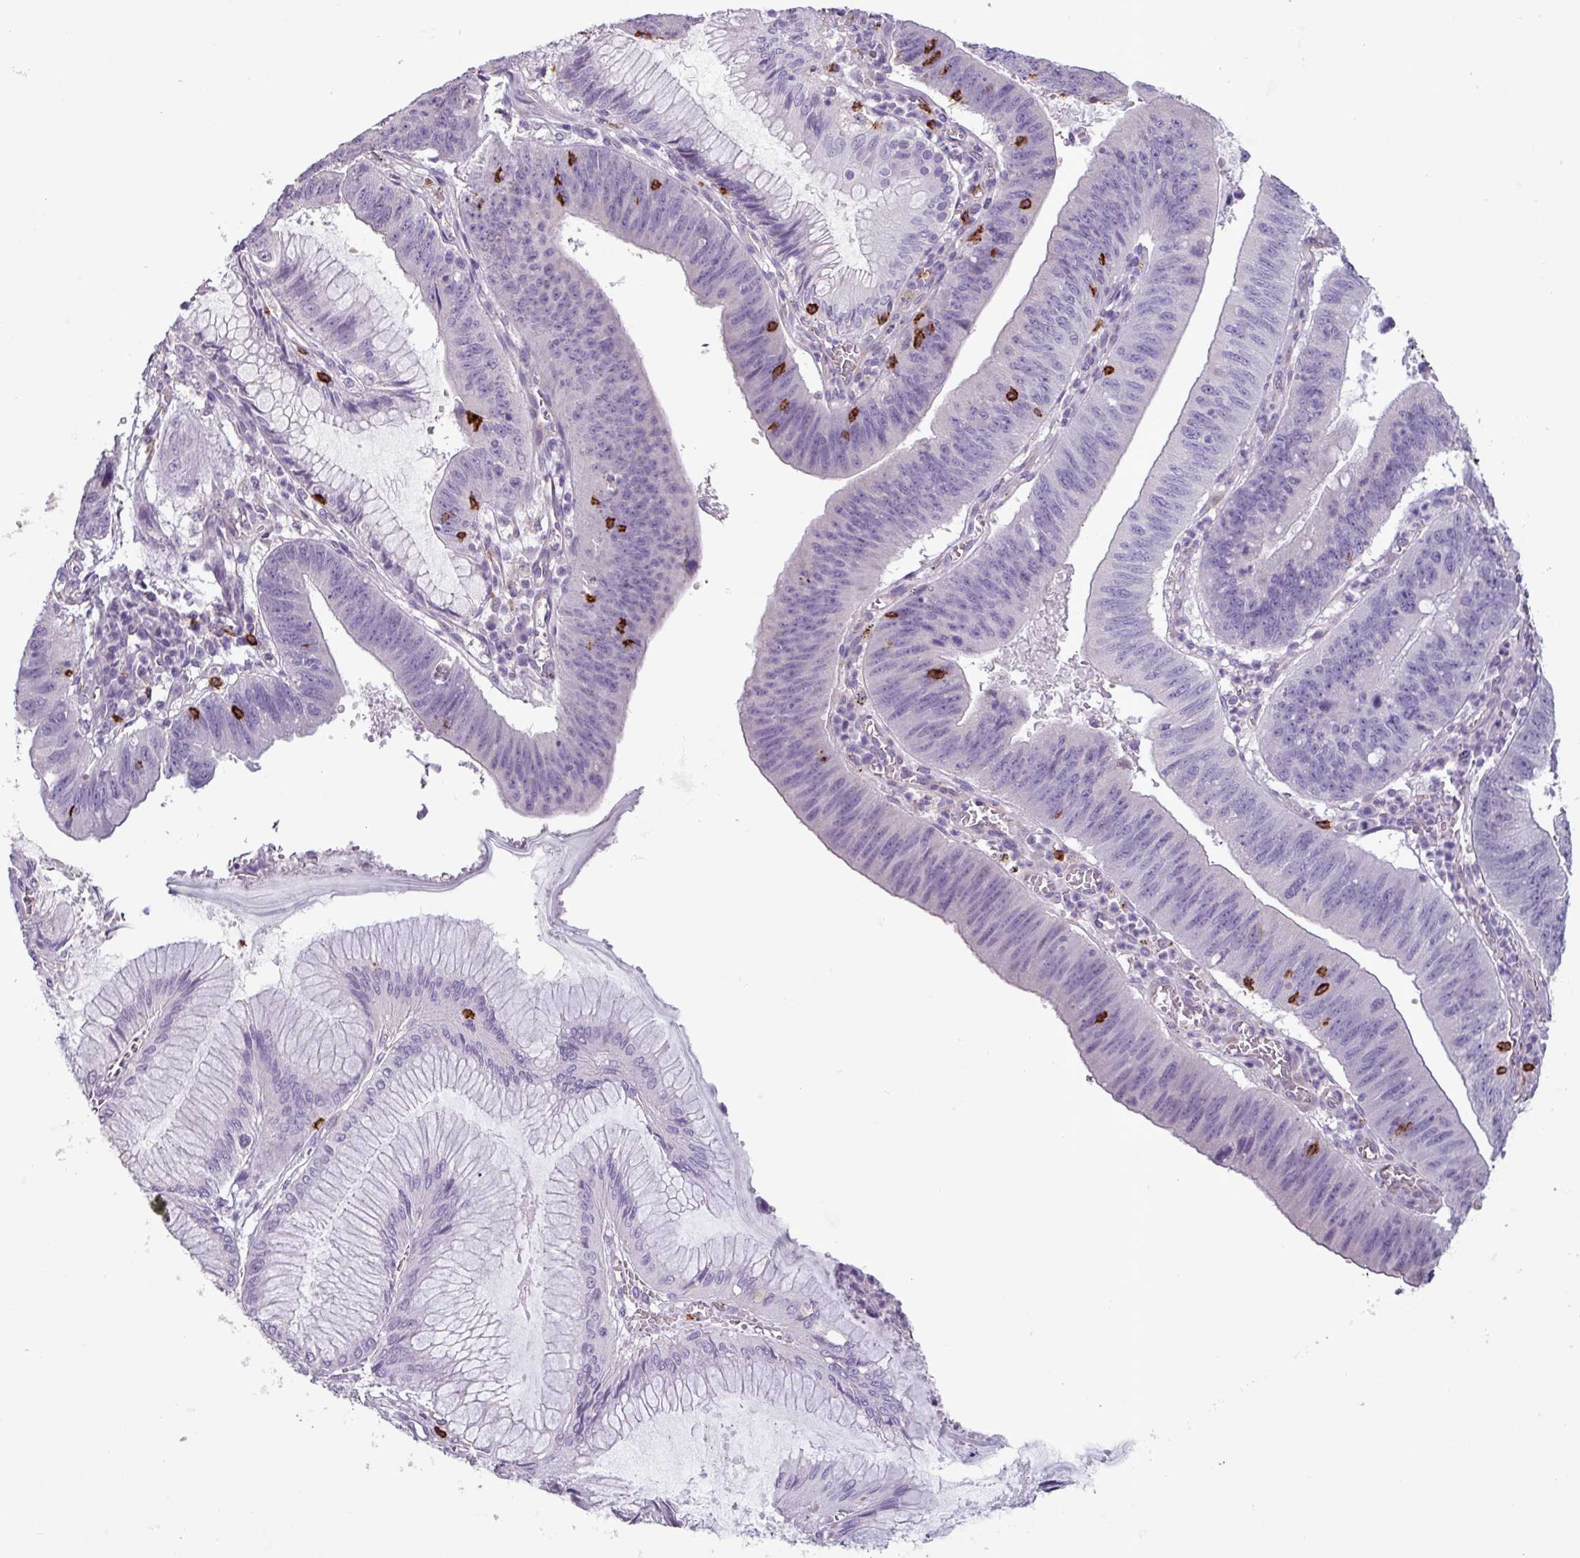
{"staining": {"intensity": "negative", "quantity": "none", "location": "none"}, "tissue": "stomach cancer", "cell_type": "Tumor cells", "image_type": "cancer", "snomed": [{"axis": "morphology", "description": "Adenocarcinoma, NOS"}, {"axis": "topography", "description": "Stomach"}], "caption": "IHC micrograph of neoplastic tissue: stomach cancer stained with DAB displays no significant protein staining in tumor cells.", "gene": "CD8A", "patient": {"sex": "male", "age": 59}}